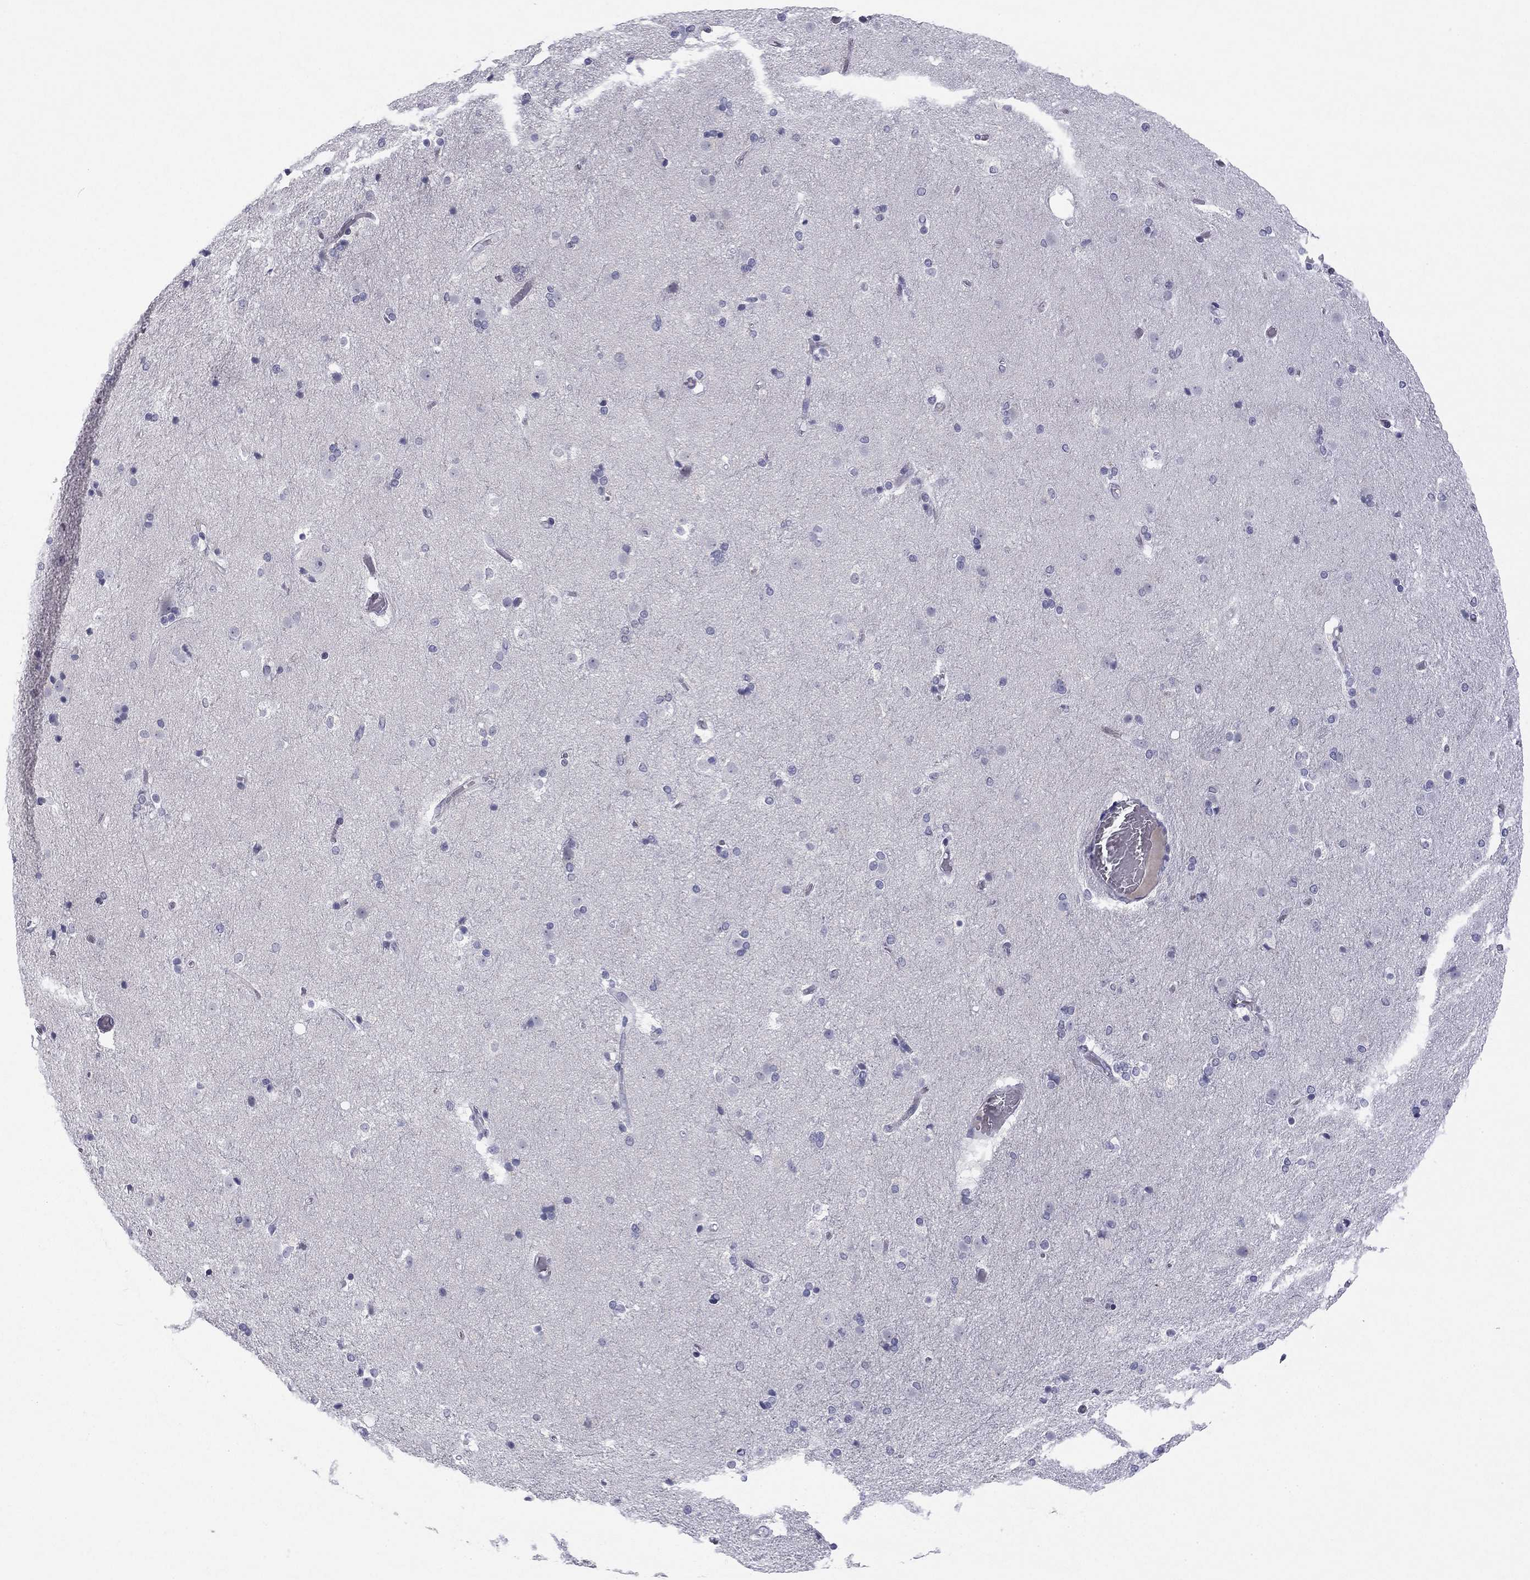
{"staining": {"intensity": "negative", "quantity": "none", "location": "none"}, "tissue": "caudate", "cell_type": "Glial cells", "image_type": "normal", "snomed": [{"axis": "morphology", "description": "Normal tissue, NOS"}, {"axis": "topography", "description": "Lateral ventricle wall"}], "caption": "Immunohistochemical staining of unremarkable human caudate exhibits no significant positivity in glial cells. (Stains: DAB (3,3'-diaminobenzidine) immunohistochemistry (IHC) with hematoxylin counter stain, Microscopy: brightfield microscopy at high magnification).", "gene": "TFAP2B", "patient": {"sex": "female", "age": 71}}